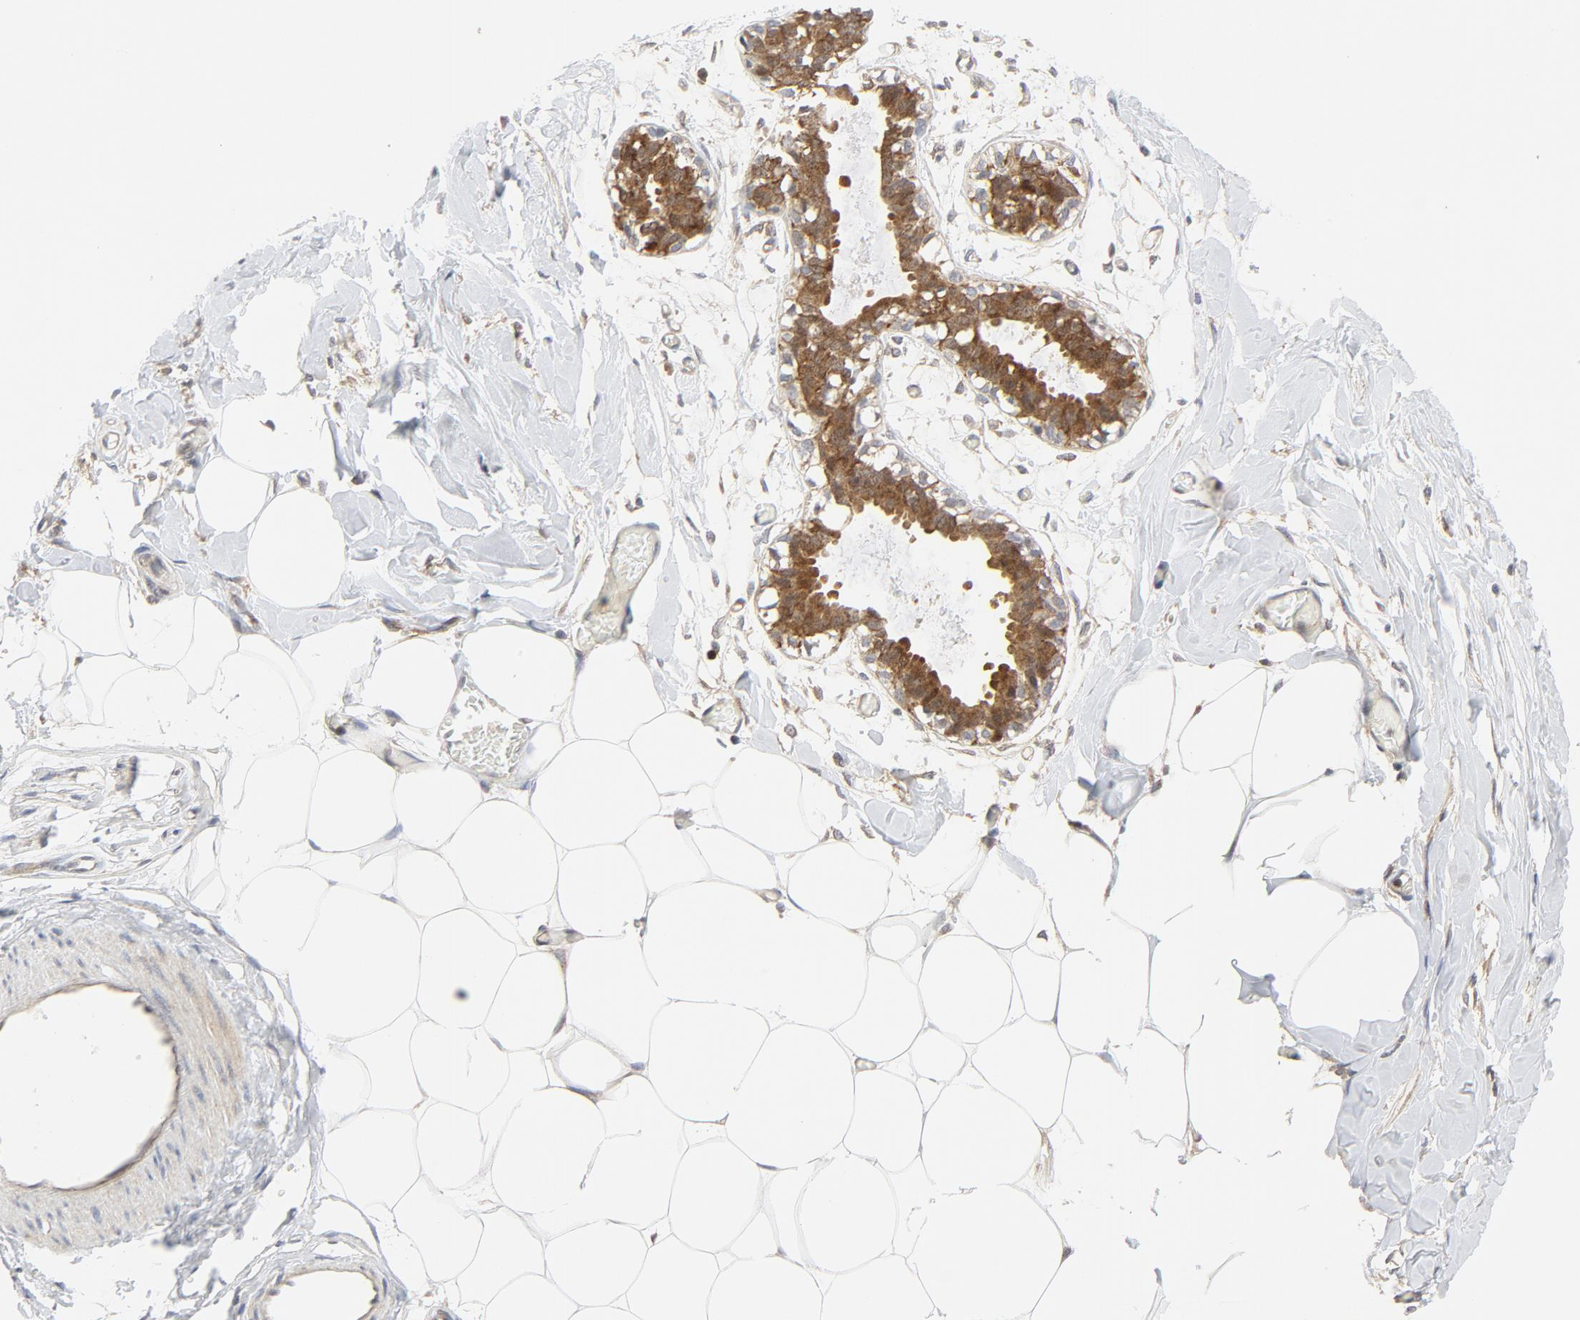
{"staining": {"intensity": "negative", "quantity": "none", "location": "none"}, "tissue": "breast", "cell_type": "Adipocytes", "image_type": "normal", "snomed": [{"axis": "morphology", "description": "Normal tissue, NOS"}, {"axis": "topography", "description": "Breast"}, {"axis": "topography", "description": "Adipose tissue"}], "caption": "Adipocytes are negative for protein expression in normal human breast. (DAB IHC visualized using brightfield microscopy, high magnification).", "gene": "MAP2K7", "patient": {"sex": "female", "age": 25}}